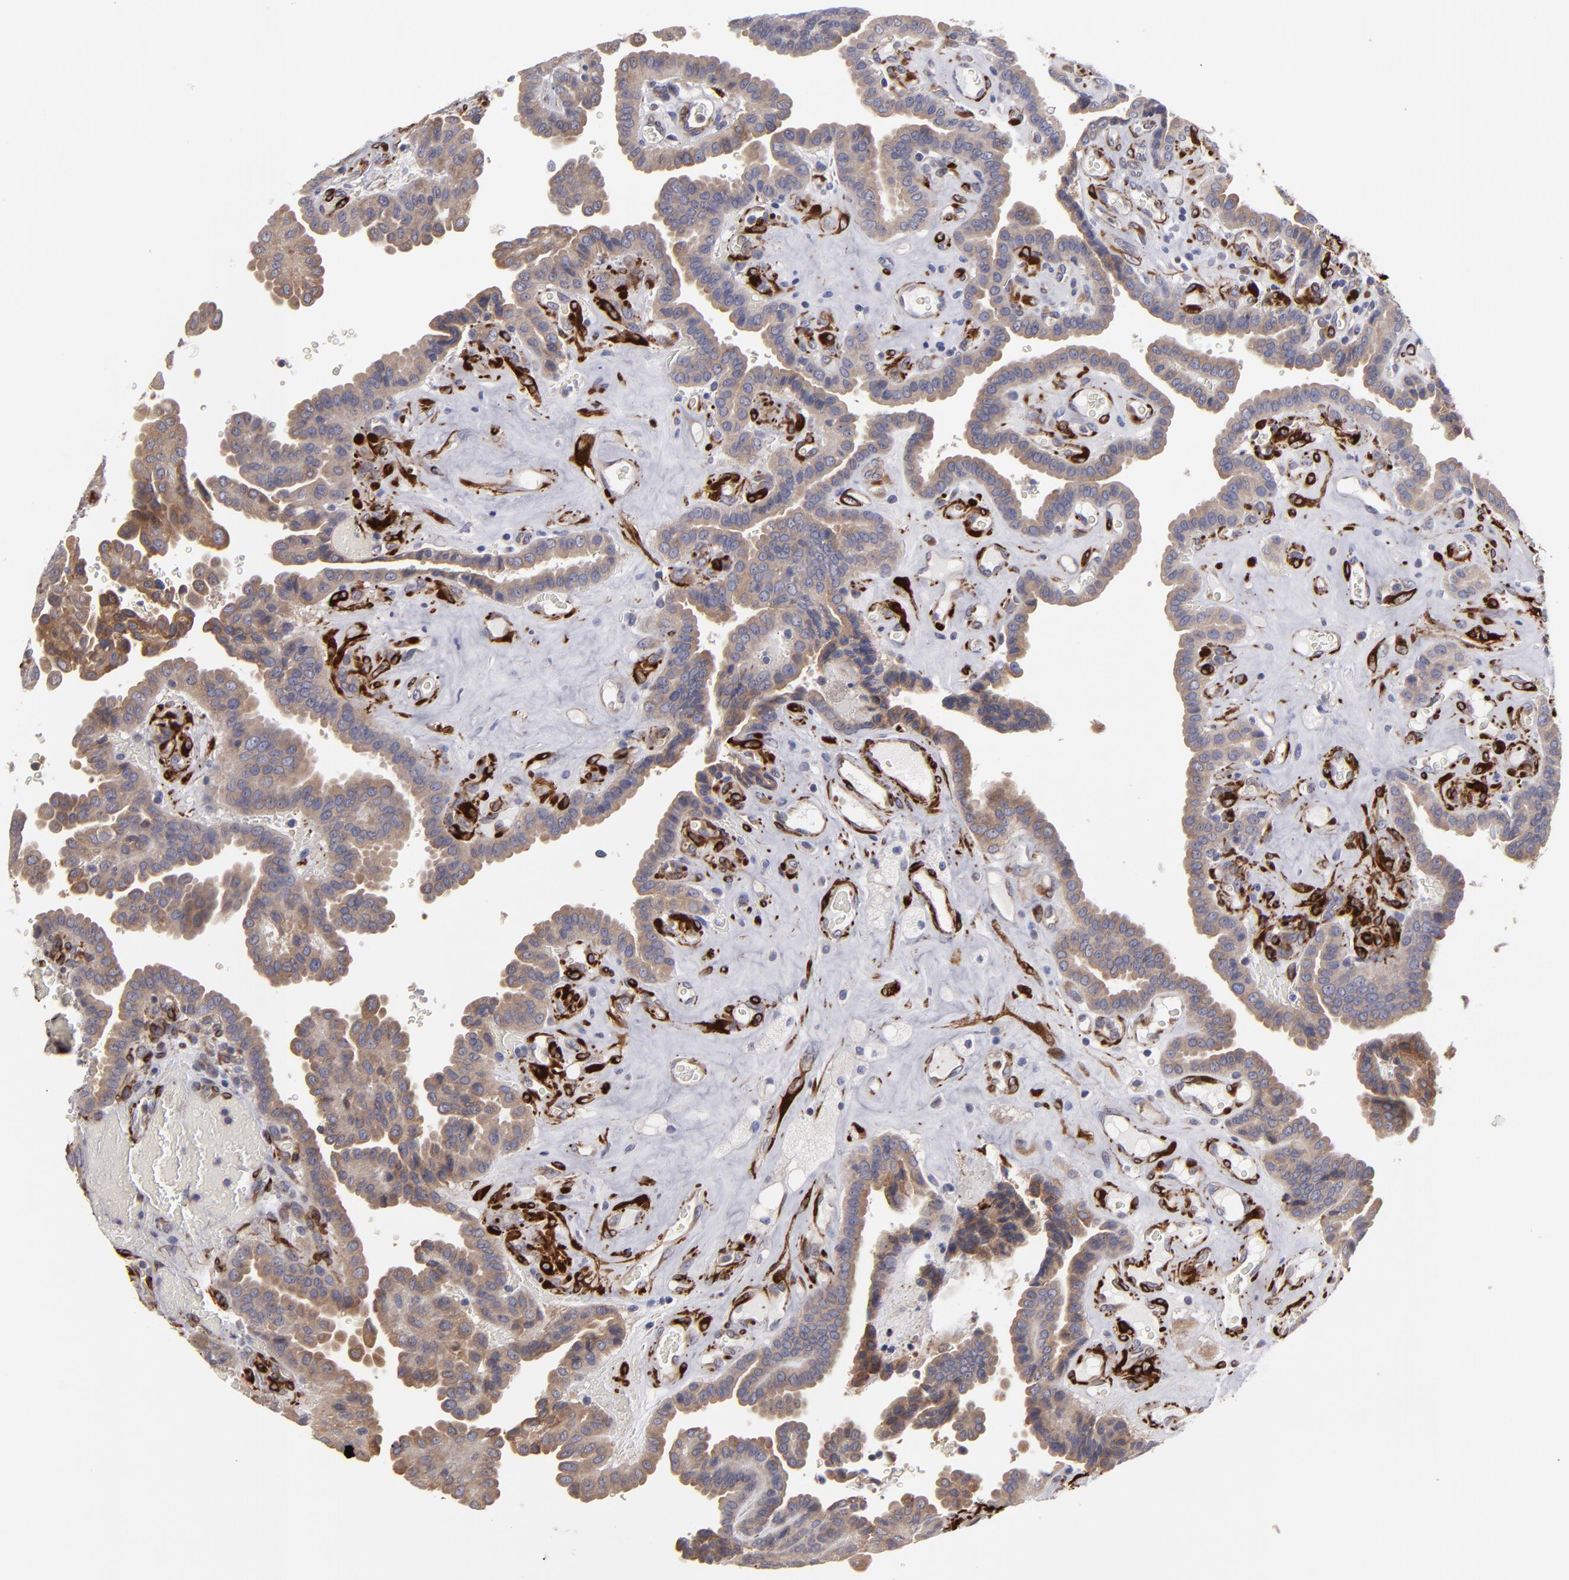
{"staining": {"intensity": "moderate", "quantity": ">75%", "location": "cytoplasmic/membranous"}, "tissue": "thyroid cancer", "cell_type": "Tumor cells", "image_type": "cancer", "snomed": [{"axis": "morphology", "description": "Papillary adenocarcinoma, NOS"}, {"axis": "topography", "description": "Thyroid gland"}], "caption": "Immunohistochemical staining of papillary adenocarcinoma (thyroid) demonstrates moderate cytoplasmic/membranous protein positivity in about >75% of tumor cells. Nuclei are stained in blue.", "gene": "SLMAP", "patient": {"sex": "male", "age": 87}}